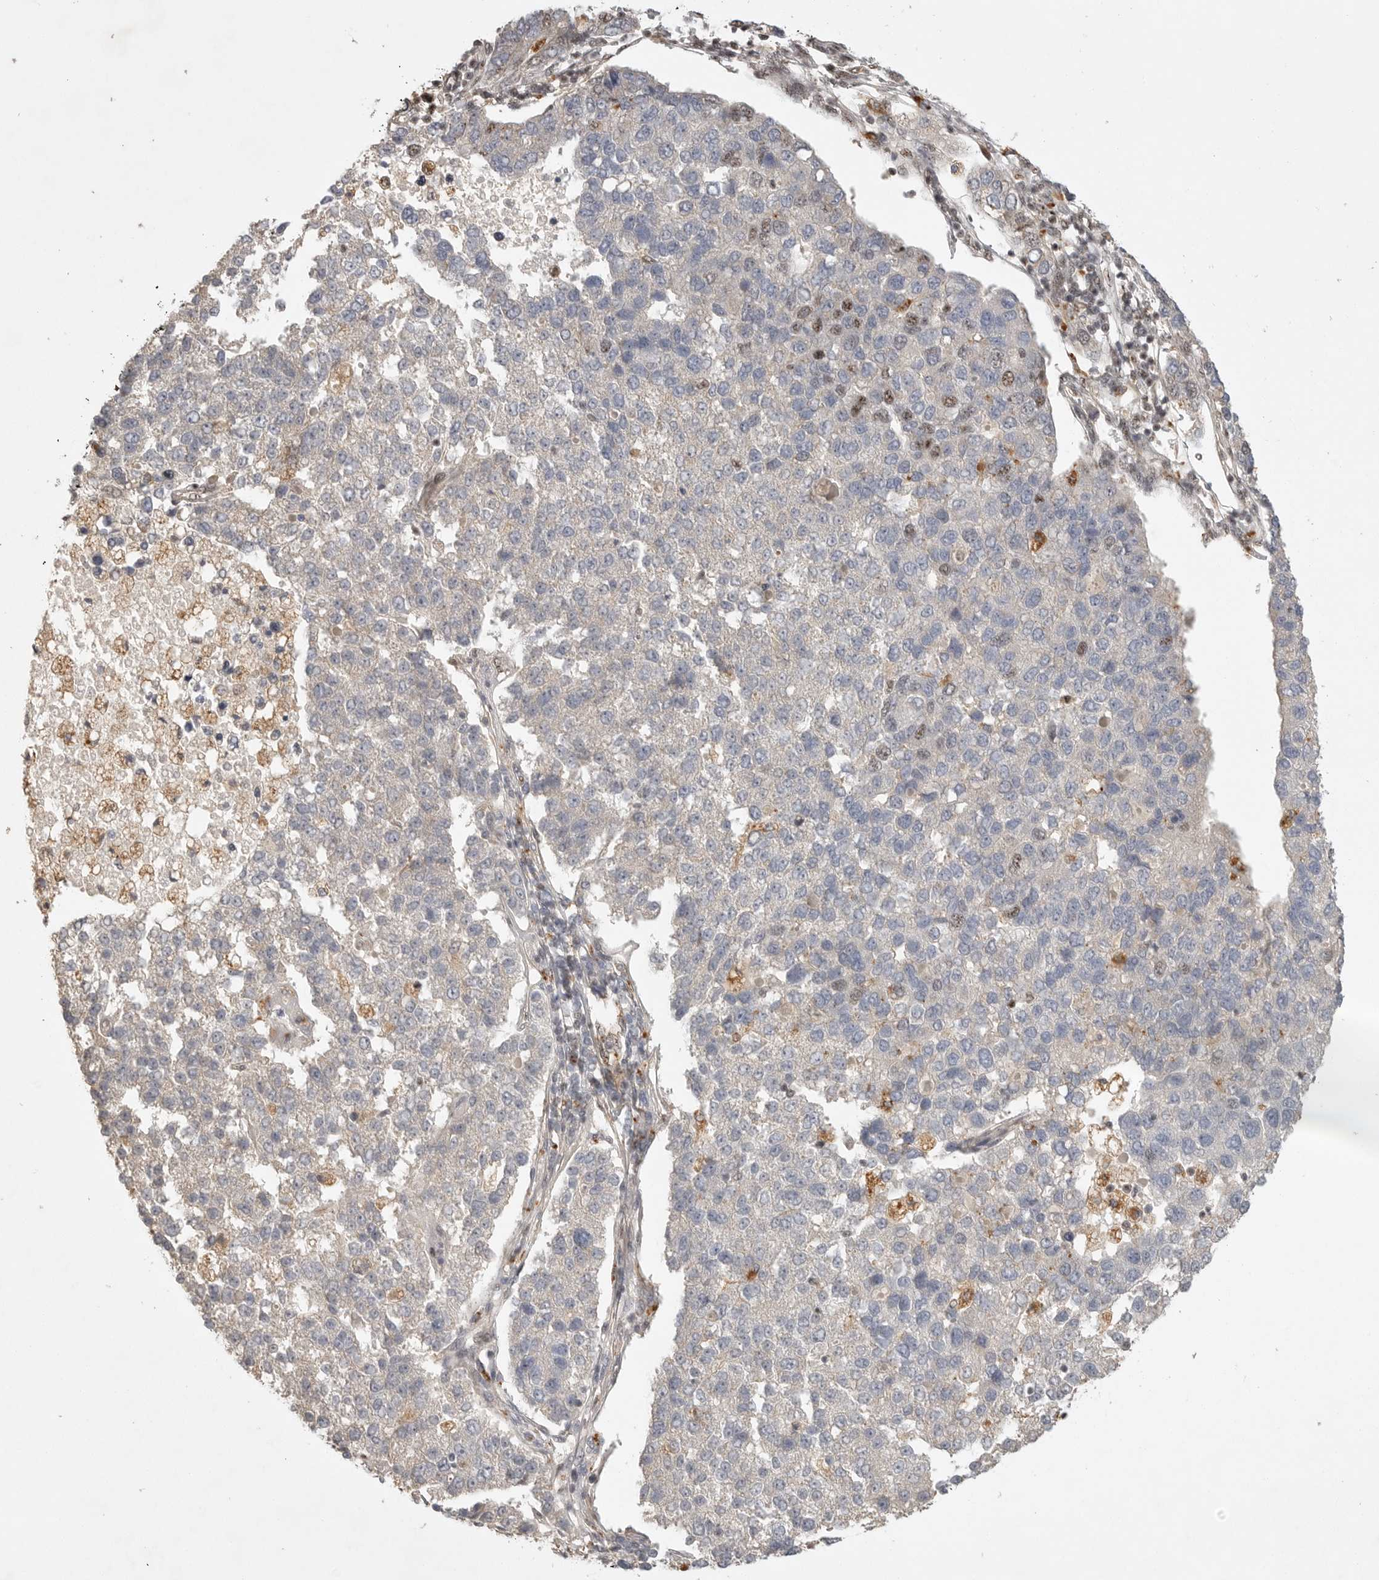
{"staining": {"intensity": "moderate", "quantity": "25%-75%", "location": "nuclear"}, "tissue": "pancreatic cancer", "cell_type": "Tumor cells", "image_type": "cancer", "snomed": [{"axis": "morphology", "description": "Adenocarcinoma, NOS"}, {"axis": "topography", "description": "Pancreas"}], "caption": "Pancreatic cancer (adenocarcinoma) tissue displays moderate nuclear staining in about 25%-75% of tumor cells The staining is performed using DAB brown chromogen to label protein expression. The nuclei are counter-stained blue using hematoxylin.", "gene": "POMP", "patient": {"sex": "female", "age": 61}}